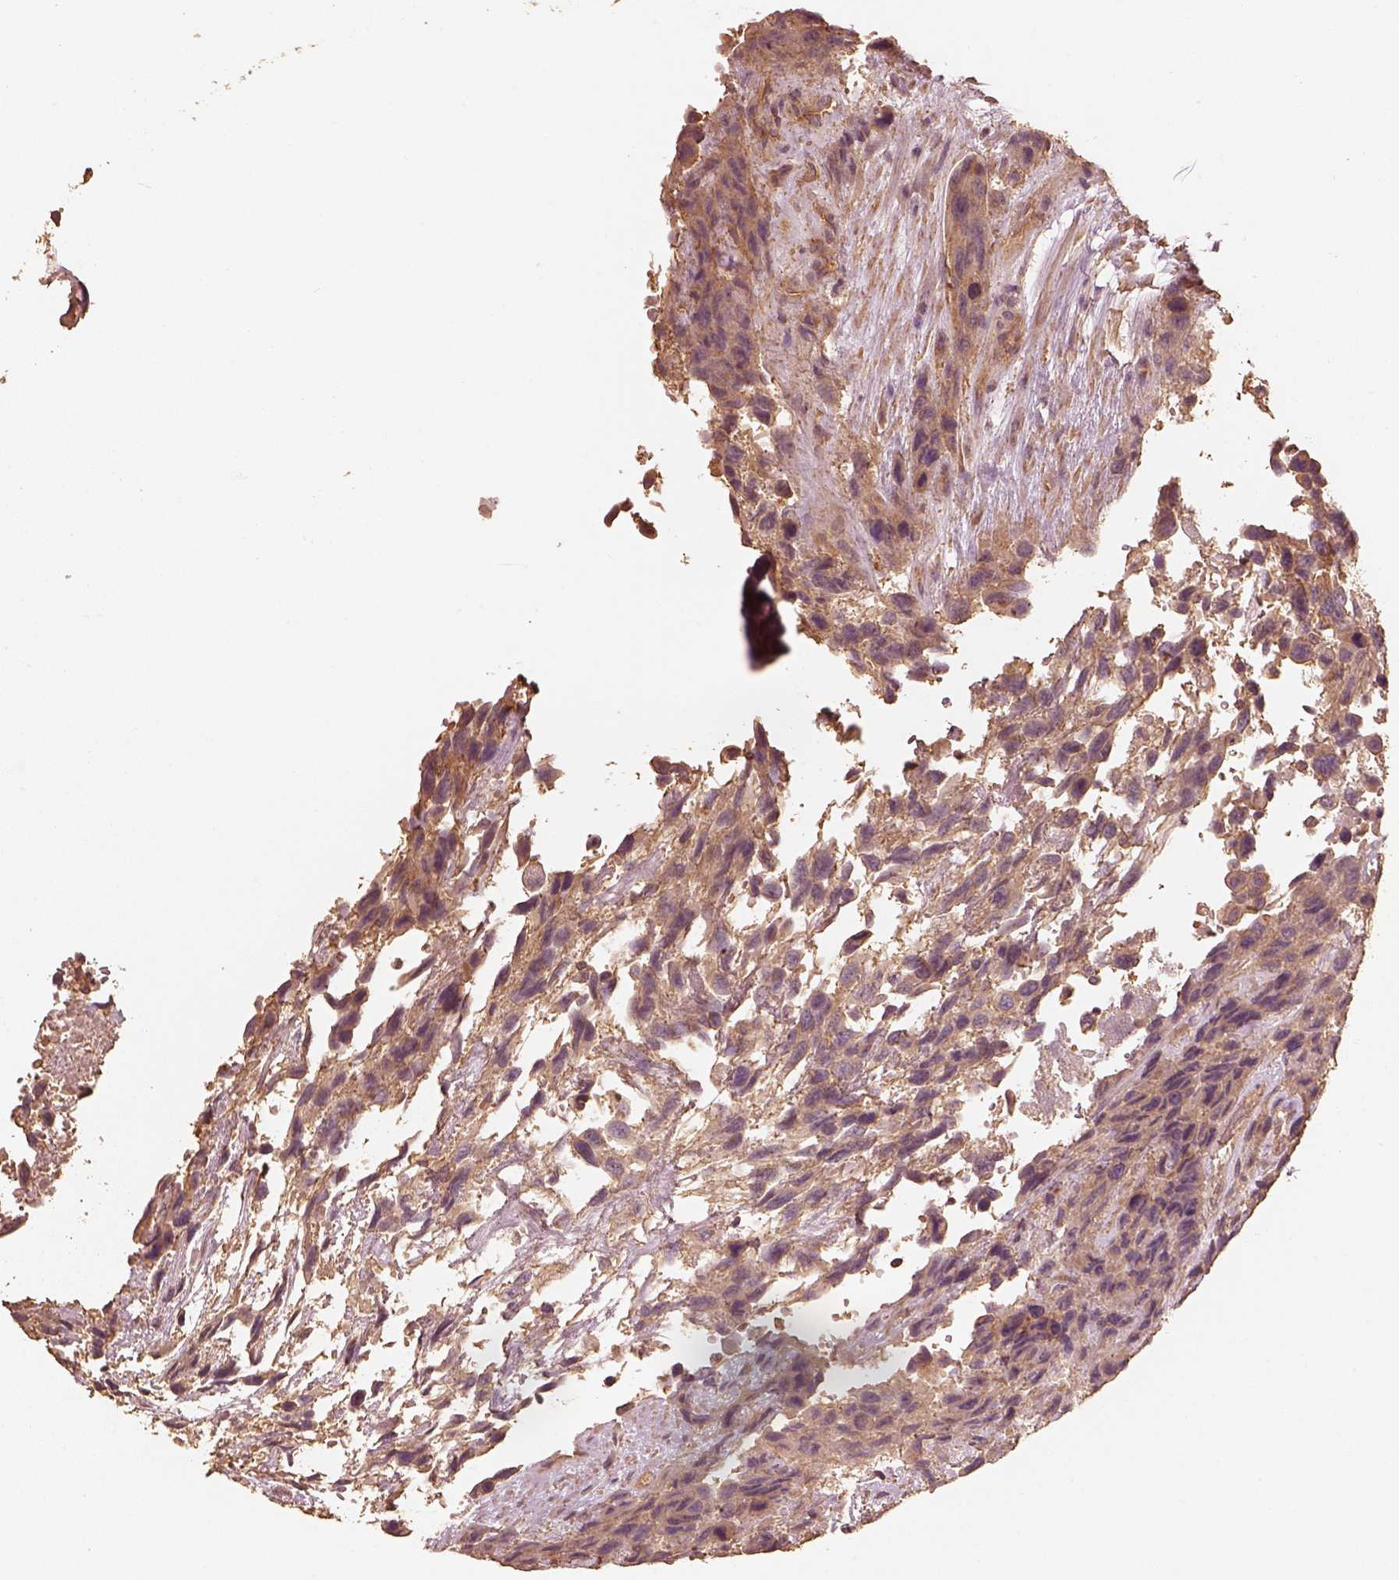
{"staining": {"intensity": "moderate", "quantity": ">75%", "location": "cytoplasmic/membranous"}, "tissue": "urothelial cancer", "cell_type": "Tumor cells", "image_type": "cancer", "snomed": [{"axis": "morphology", "description": "Urothelial carcinoma, High grade"}, {"axis": "topography", "description": "Urinary bladder"}], "caption": "High-magnification brightfield microscopy of urothelial cancer stained with DAB (brown) and counterstained with hematoxylin (blue). tumor cells exhibit moderate cytoplasmic/membranous expression is present in approximately>75% of cells.", "gene": "WDR7", "patient": {"sex": "female", "age": 70}}